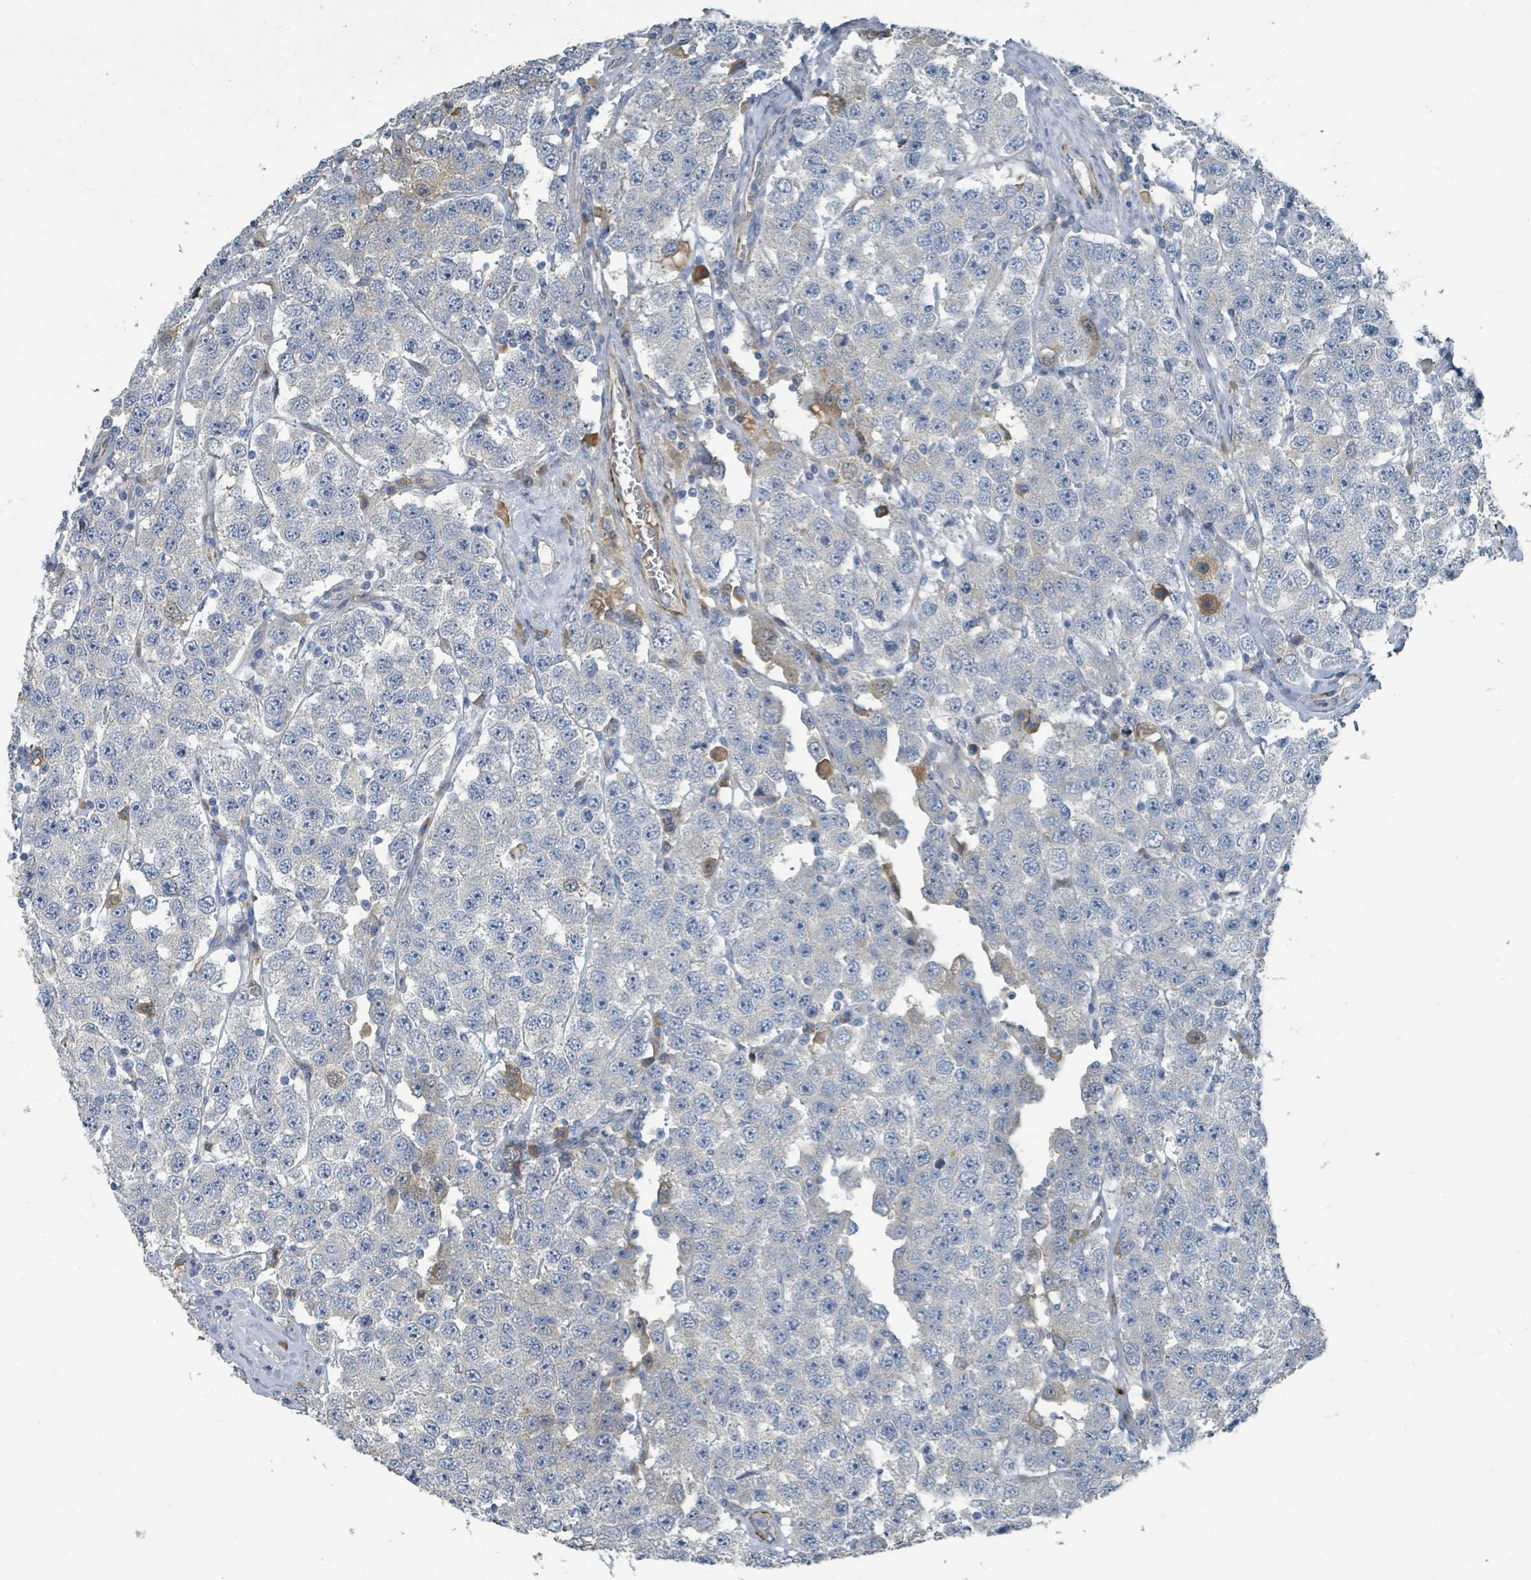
{"staining": {"intensity": "negative", "quantity": "none", "location": "none"}, "tissue": "testis cancer", "cell_type": "Tumor cells", "image_type": "cancer", "snomed": [{"axis": "morphology", "description": "Seminoma, NOS"}, {"axis": "topography", "description": "Testis"}], "caption": "High magnification brightfield microscopy of testis seminoma stained with DAB (brown) and counterstained with hematoxylin (blue): tumor cells show no significant staining. The staining is performed using DAB brown chromogen with nuclei counter-stained in using hematoxylin.", "gene": "SLC44A5", "patient": {"sex": "male", "age": 28}}